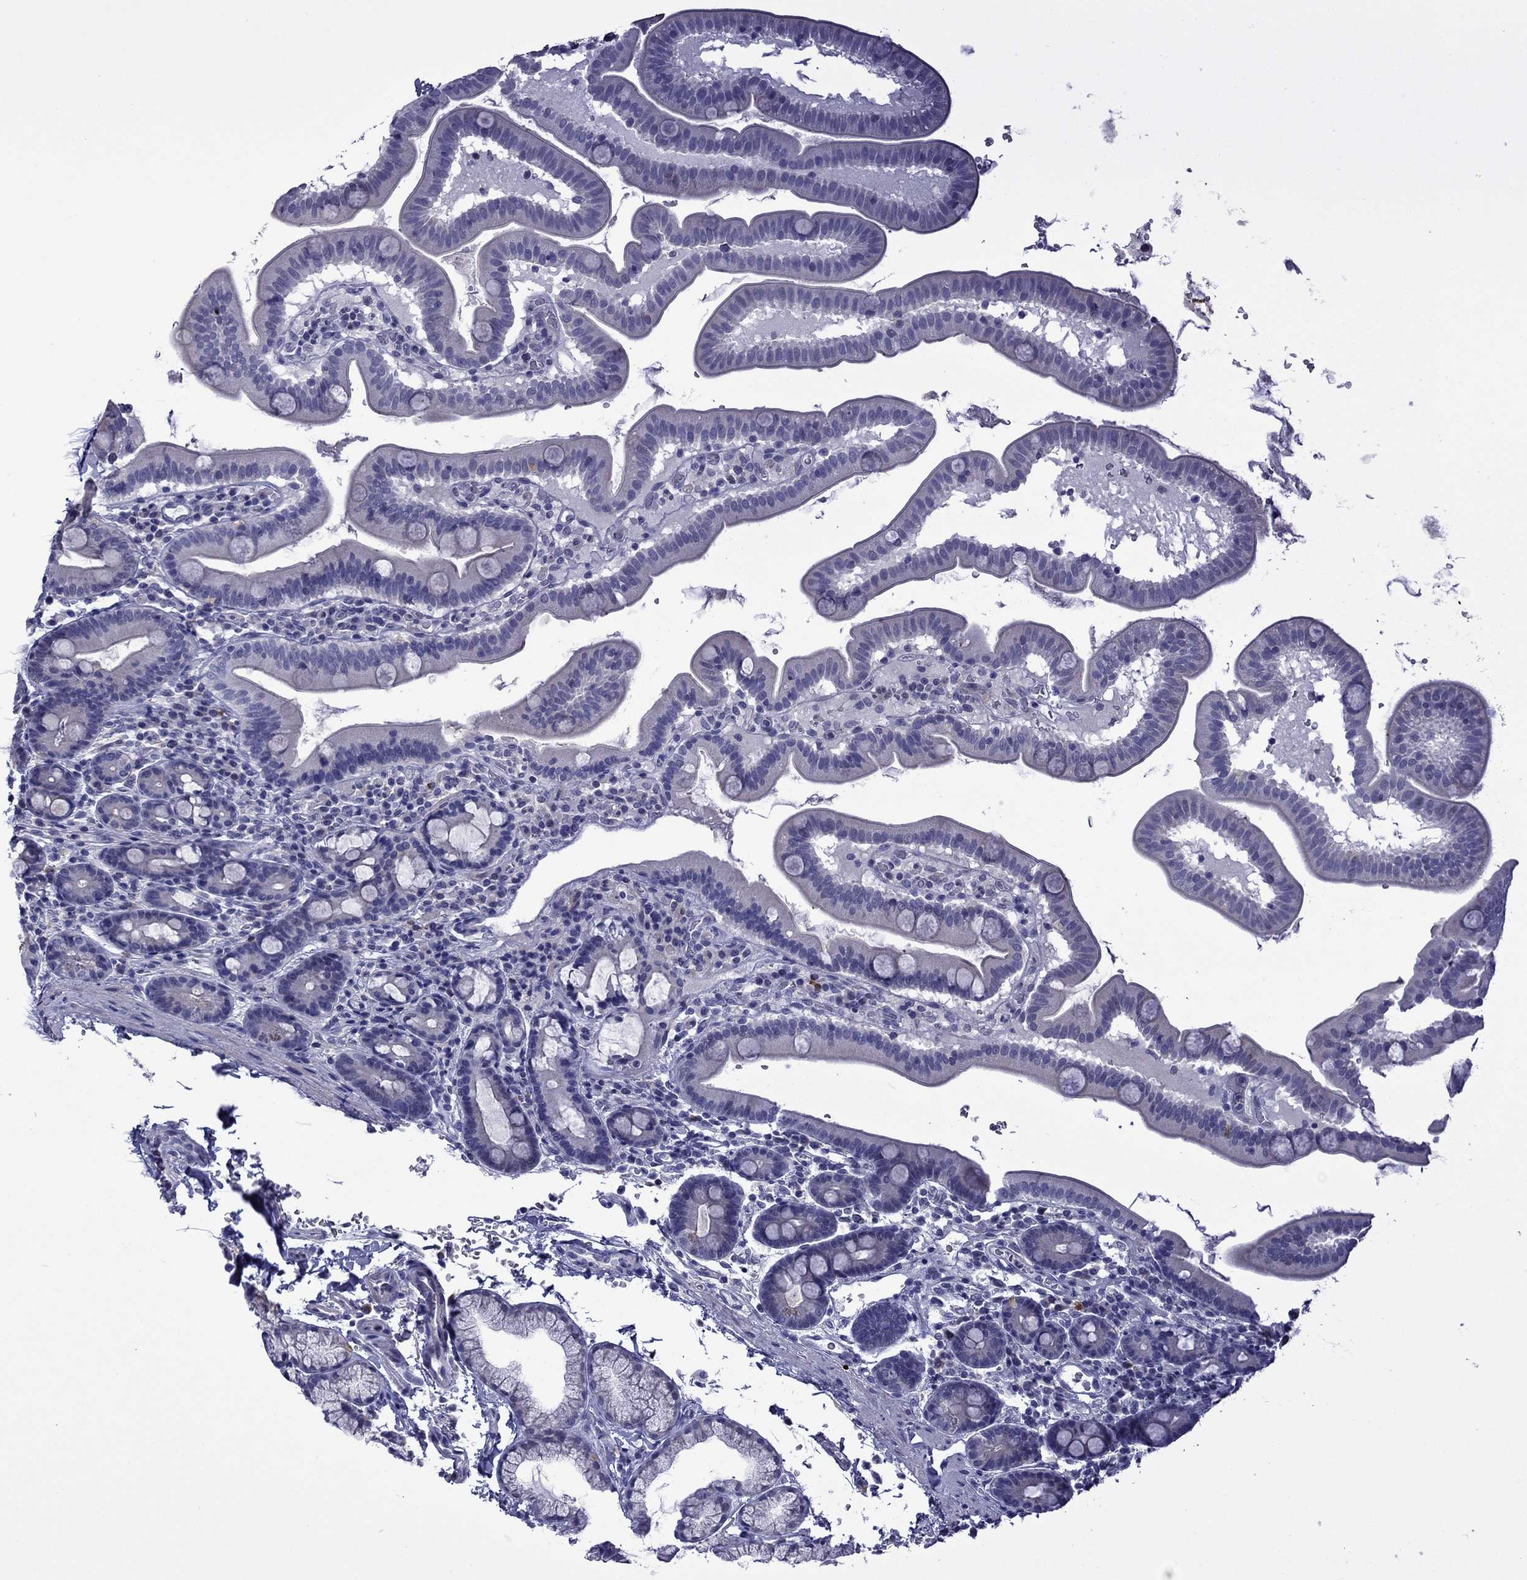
{"staining": {"intensity": "negative", "quantity": "none", "location": "none"}, "tissue": "duodenum", "cell_type": "Glandular cells", "image_type": "normal", "snomed": [{"axis": "morphology", "description": "Normal tissue, NOS"}, {"axis": "topography", "description": "Duodenum"}], "caption": "Glandular cells are negative for protein expression in benign human duodenum. (DAB immunohistochemistry (IHC), high magnification).", "gene": "STAR", "patient": {"sex": "male", "age": 59}}